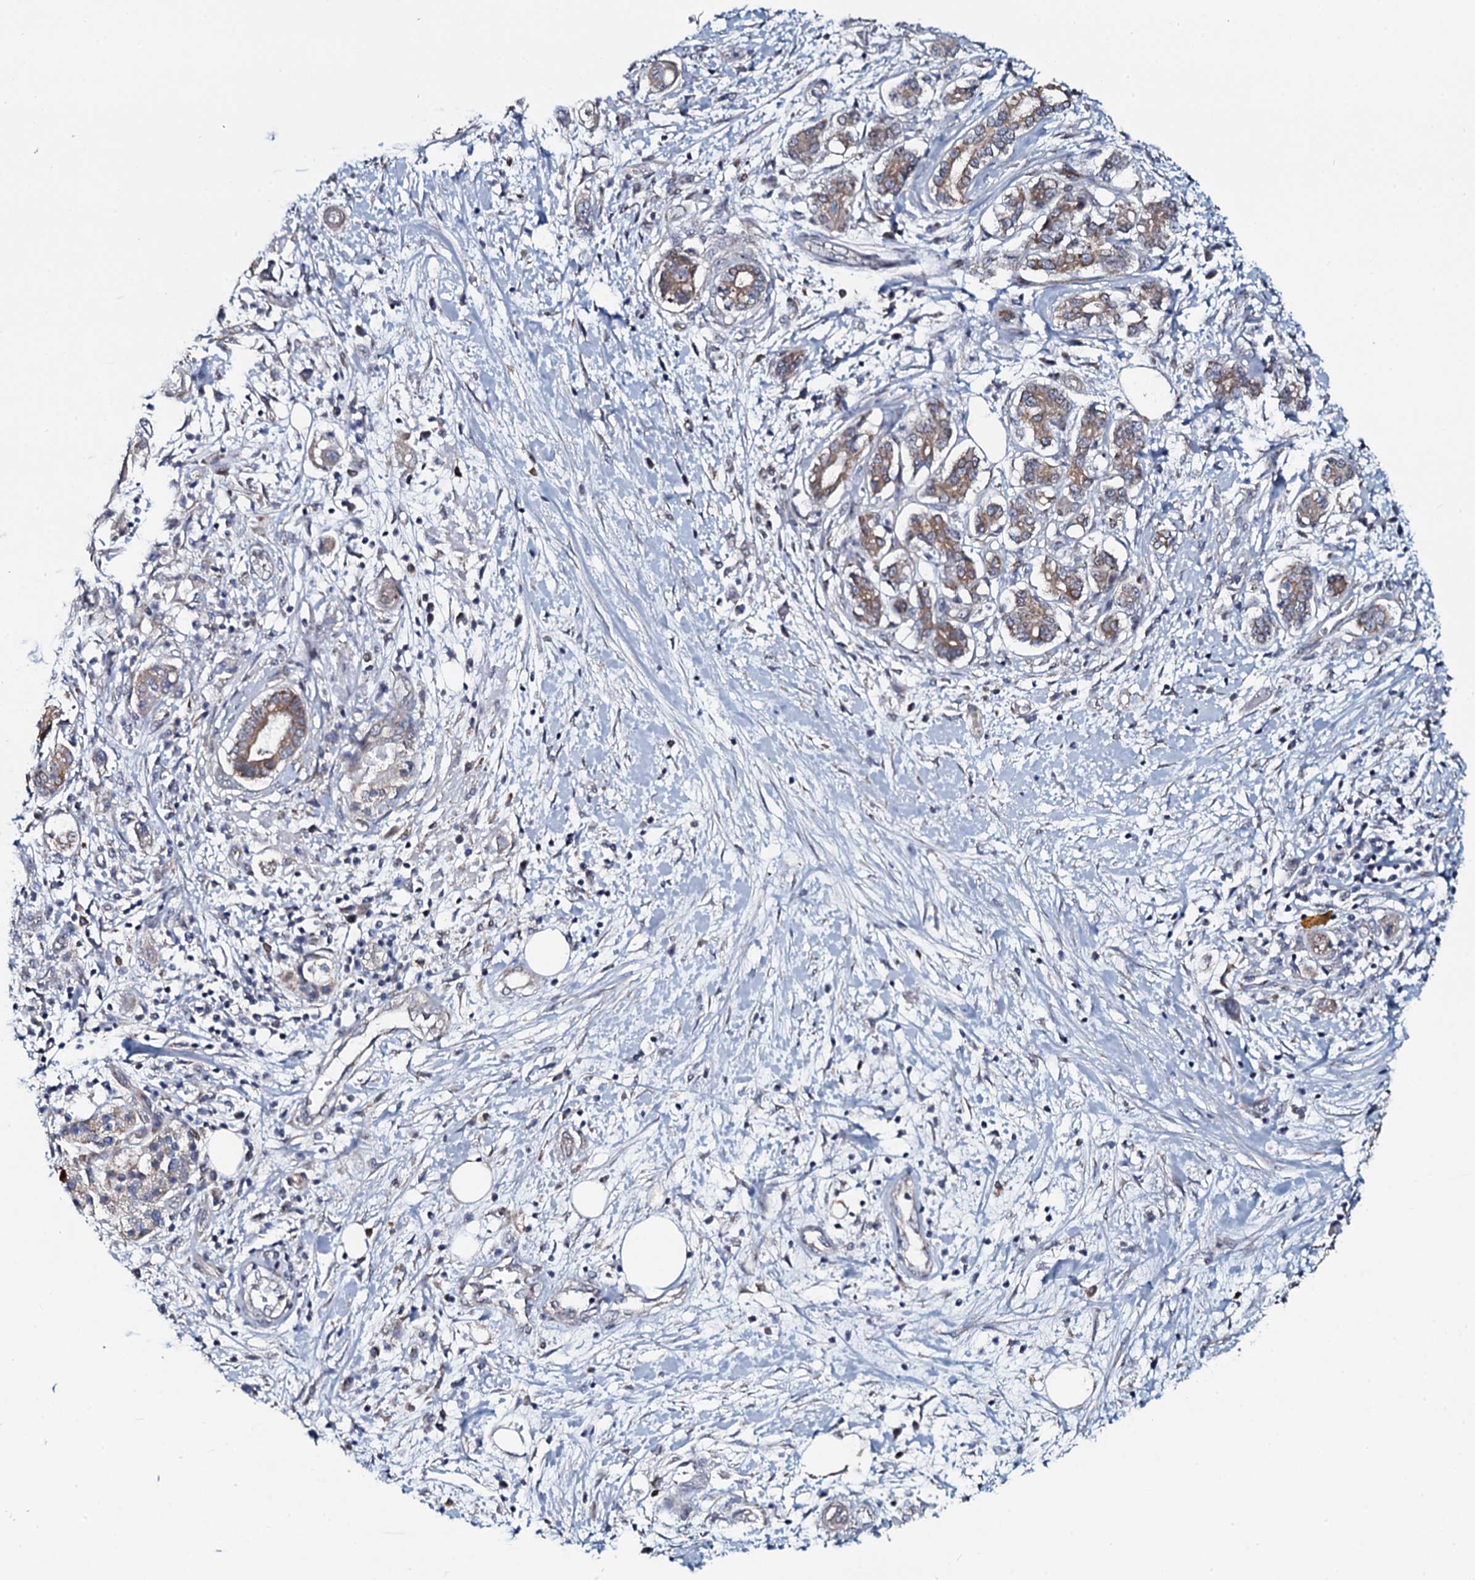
{"staining": {"intensity": "moderate", "quantity": ">75%", "location": "cytoplasmic/membranous"}, "tissue": "pancreatic cancer", "cell_type": "Tumor cells", "image_type": "cancer", "snomed": [{"axis": "morphology", "description": "Adenocarcinoma, NOS"}, {"axis": "topography", "description": "Pancreas"}], "caption": "Protein expression analysis of pancreatic adenocarcinoma reveals moderate cytoplasmic/membranous positivity in about >75% of tumor cells. (IHC, brightfield microscopy, high magnification).", "gene": "KCTD4", "patient": {"sex": "female", "age": 73}}